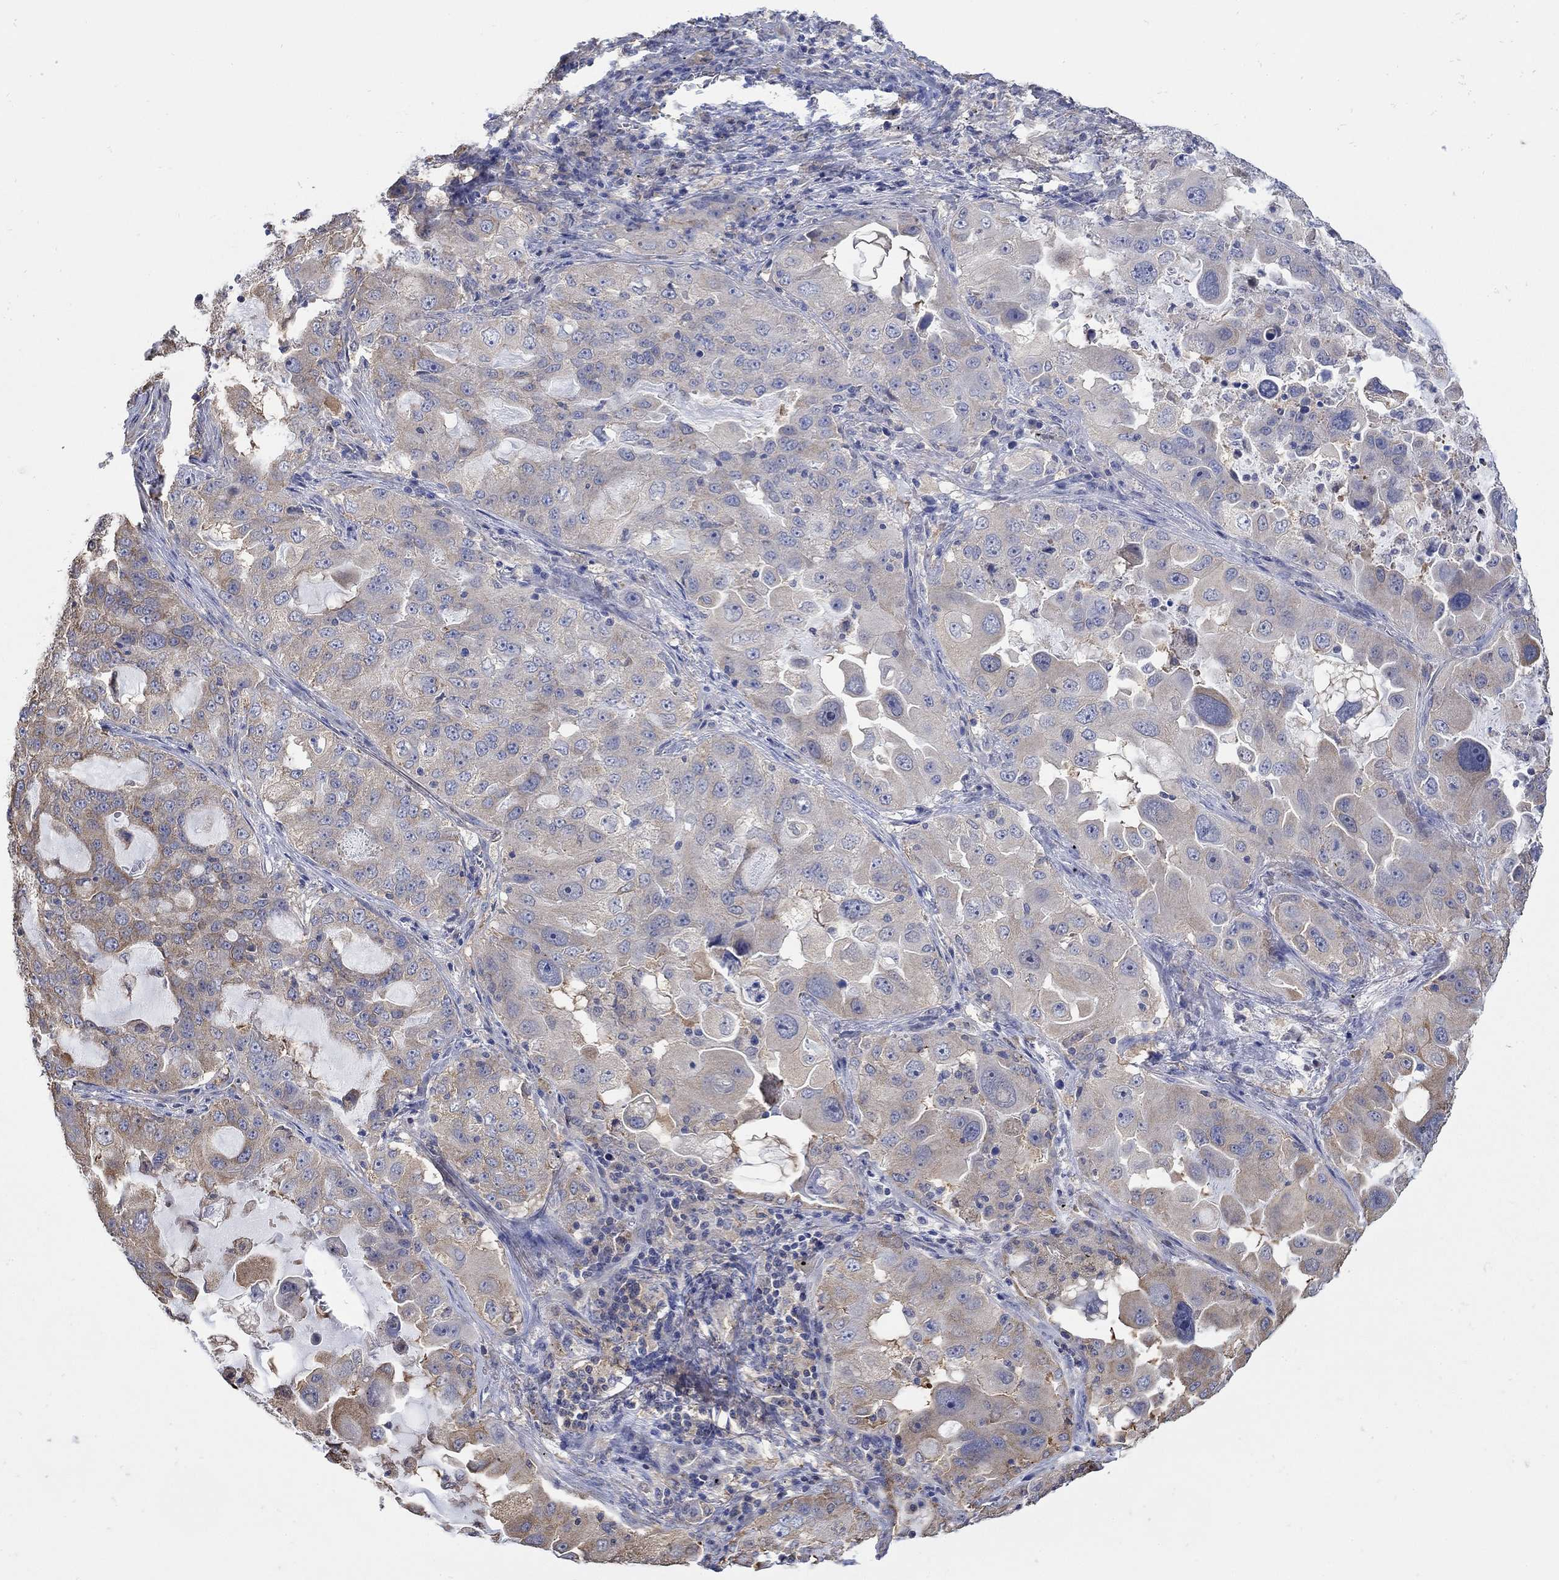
{"staining": {"intensity": "weak", "quantity": "<25%", "location": "cytoplasmic/membranous"}, "tissue": "lung cancer", "cell_type": "Tumor cells", "image_type": "cancer", "snomed": [{"axis": "morphology", "description": "Adenocarcinoma, NOS"}, {"axis": "topography", "description": "Lung"}], "caption": "Immunohistochemical staining of human lung cancer shows no significant staining in tumor cells.", "gene": "TEKT3", "patient": {"sex": "female", "age": 61}}